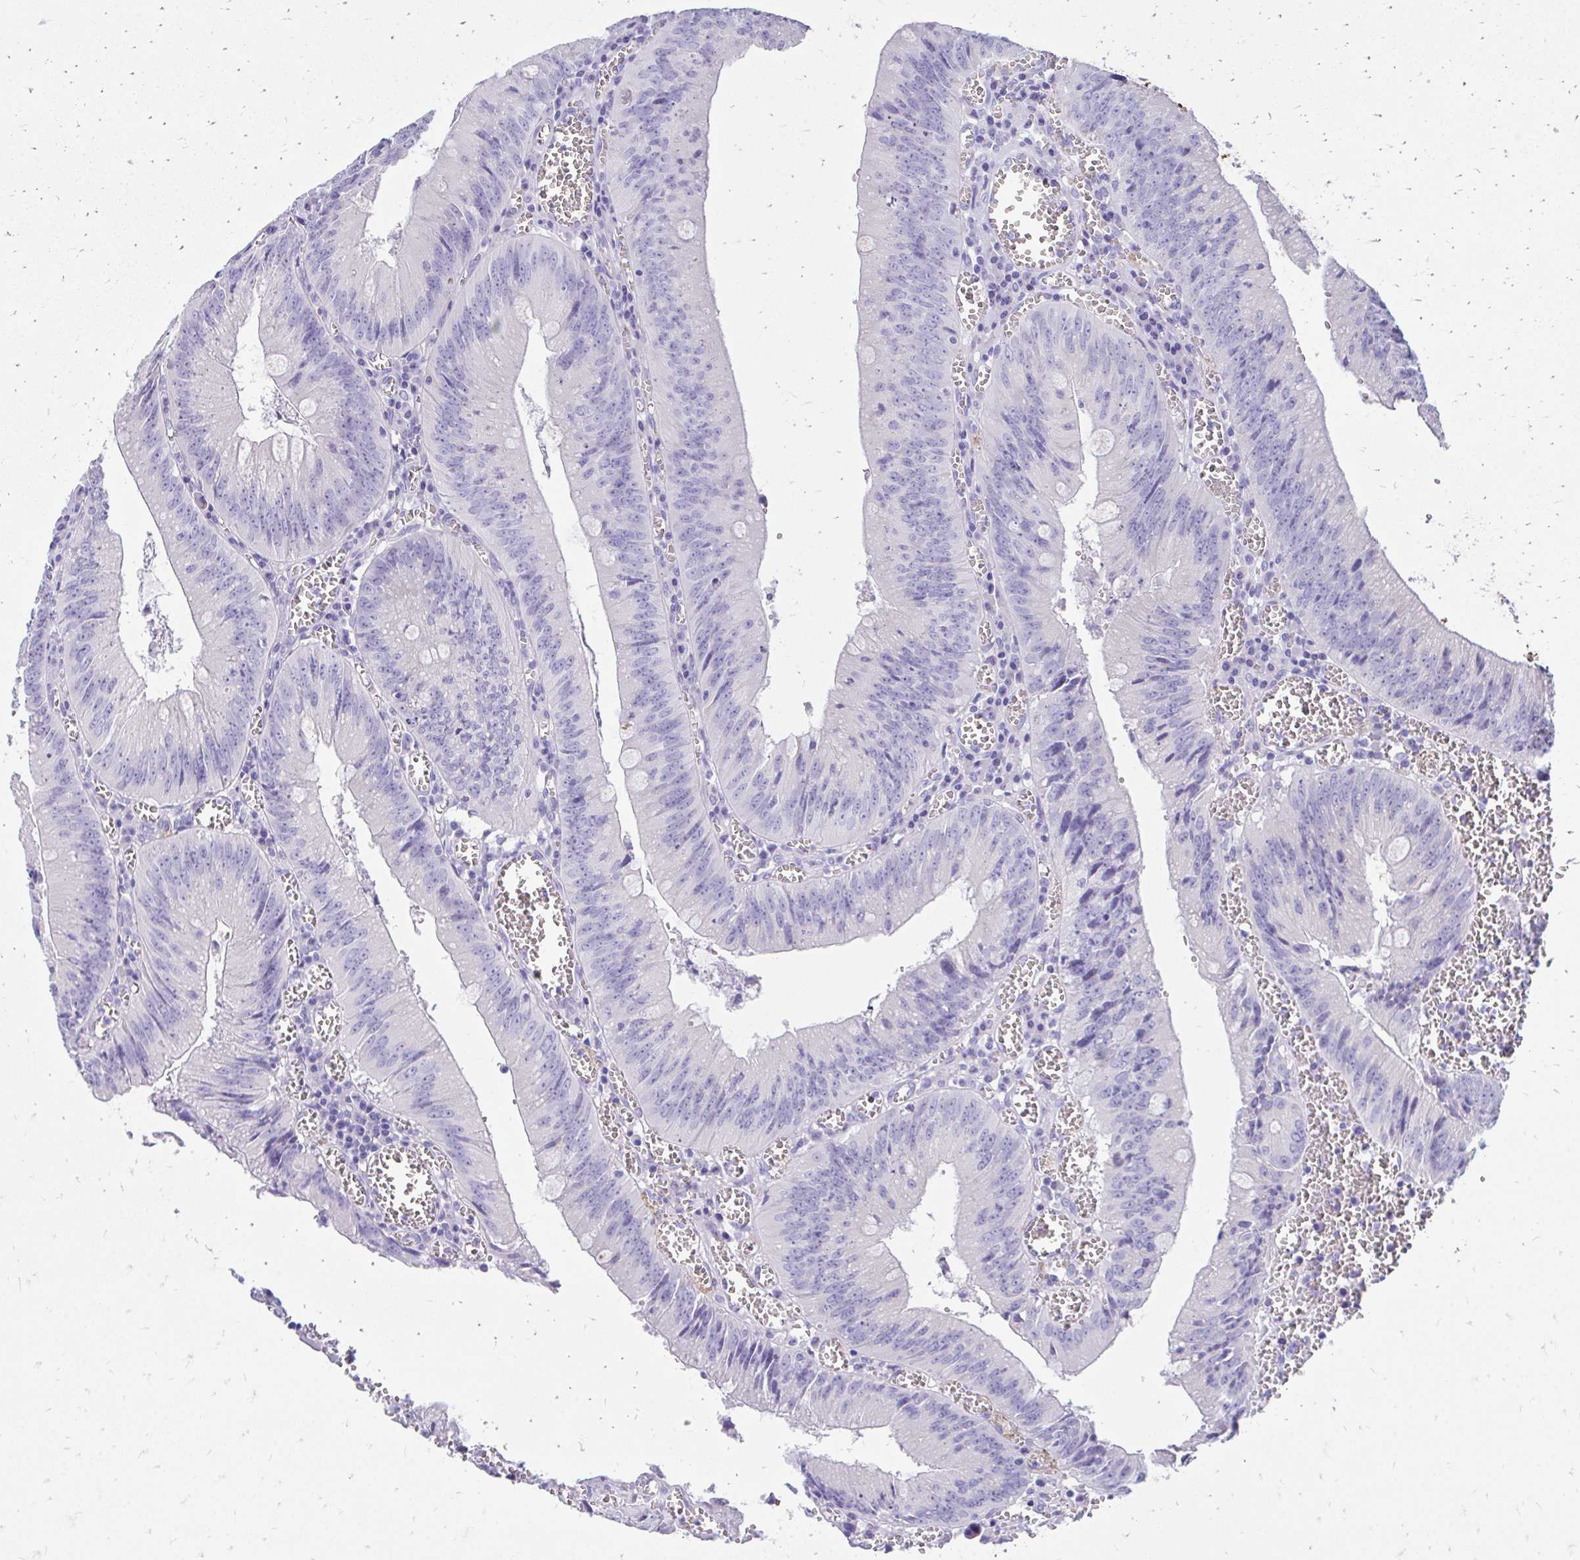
{"staining": {"intensity": "negative", "quantity": "none", "location": "none"}, "tissue": "colorectal cancer", "cell_type": "Tumor cells", "image_type": "cancer", "snomed": [{"axis": "morphology", "description": "Adenocarcinoma, NOS"}, {"axis": "topography", "description": "Rectum"}], "caption": "This is a histopathology image of immunohistochemistry staining of colorectal cancer (adenocarcinoma), which shows no positivity in tumor cells.", "gene": "KRIT1", "patient": {"sex": "female", "age": 81}}